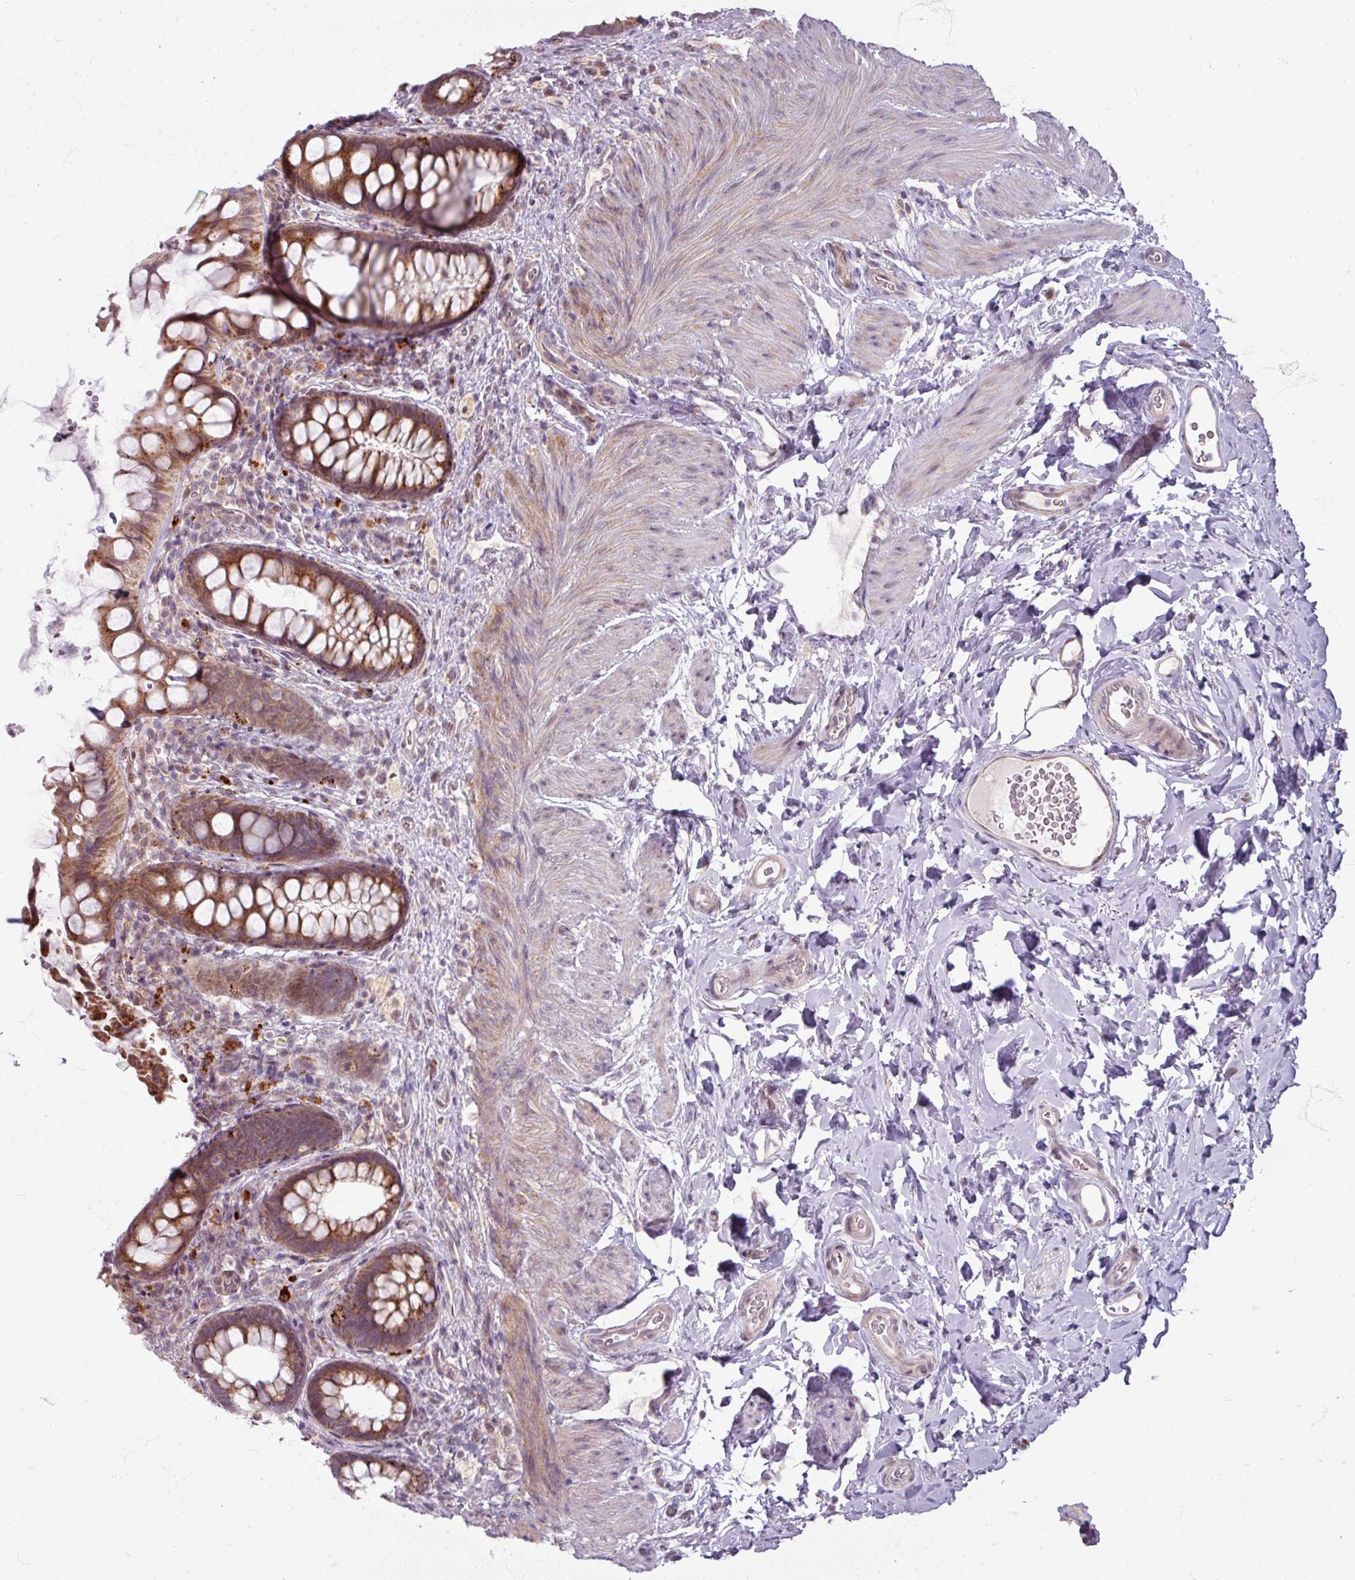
{"staining": {"intensity": "strong", "quantity": ">75%", "location": "cytoplasmic/membranous"}, "tissue": "rectum", "cell_type": "Glandular cells", "image_type": "normal", "snomed": [{"axis": "morphology", "description": "Normal tissue, NOS"}, {"axis": "topography", "description": "Rectum"}, {"axis": "topography", "description": "Peripheral nerve tissue"}], "caption": "Rectum stained for a protein demonstrates strong cytoplasmic/membranous positivity in glandular cells. Using DAB (3,3'-diaminobenzidine) (brown) and hematoxylin (blue) stains, captured at high magnification using brightfield microscopy.", "gene": "MAGT1", "patient": {"sex": "female", "age": 69}}